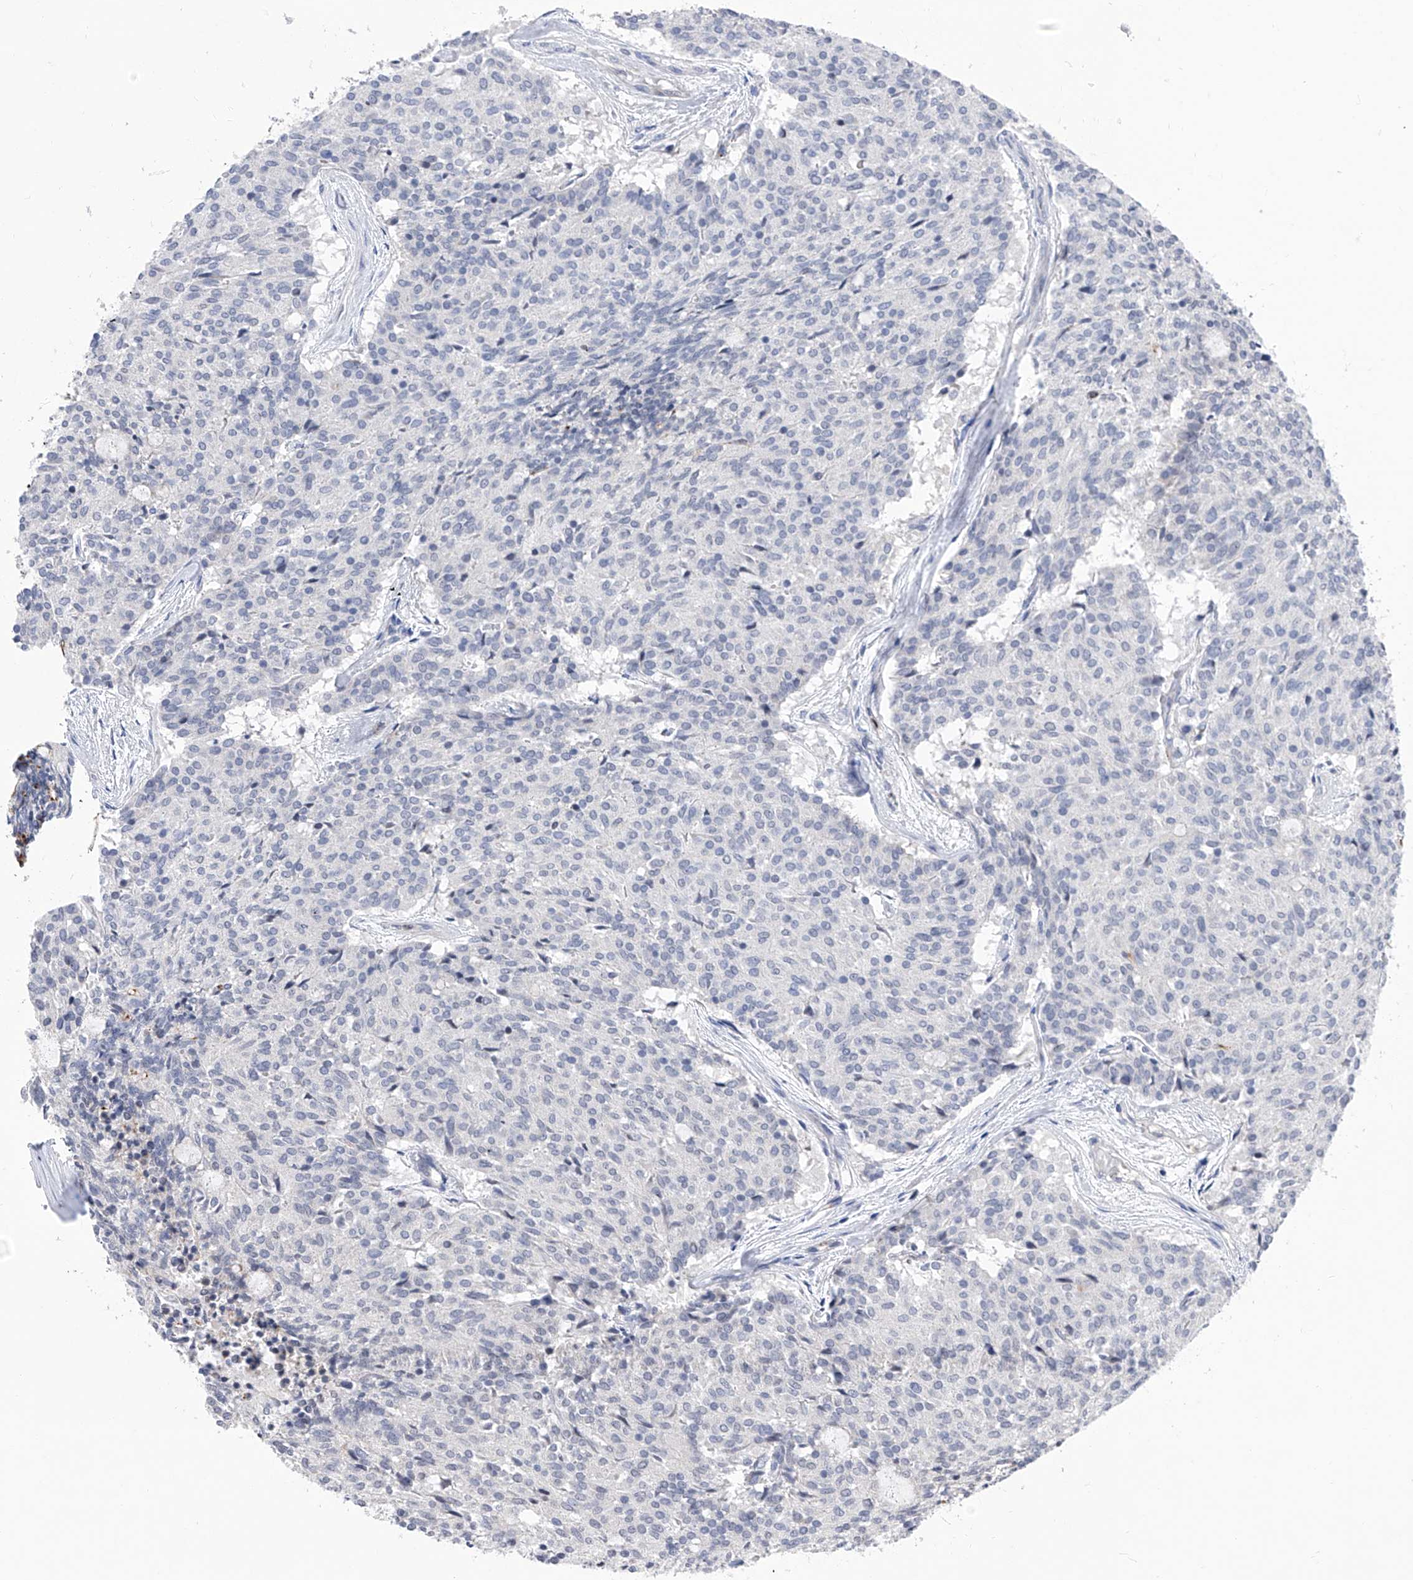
{"staining": {"intensity": "negative", "quantity": "none", "location": "none"}, "tissue": "carcinoid", "cell_type": "Tumor cells", "image_type": "cancer", "snomed": [{"axis": "morphology", "description": "Carcinoid, malignant, NOS"}, {"axis": "topography", "description": "Pancreas"}], "caption": "This micrograph is of malignant carcinoid stained with IHC to label a protein in brown with the nuclei are counter-stained blue. There is no staining in tumor cells. (Stains: DAB immunohistochemistry with hematoxylin counter stain, Microscopy: brightfield microscopy at high magnification).", "gene": "PHF20", "patient": {"sex": "female", "age": 54}}